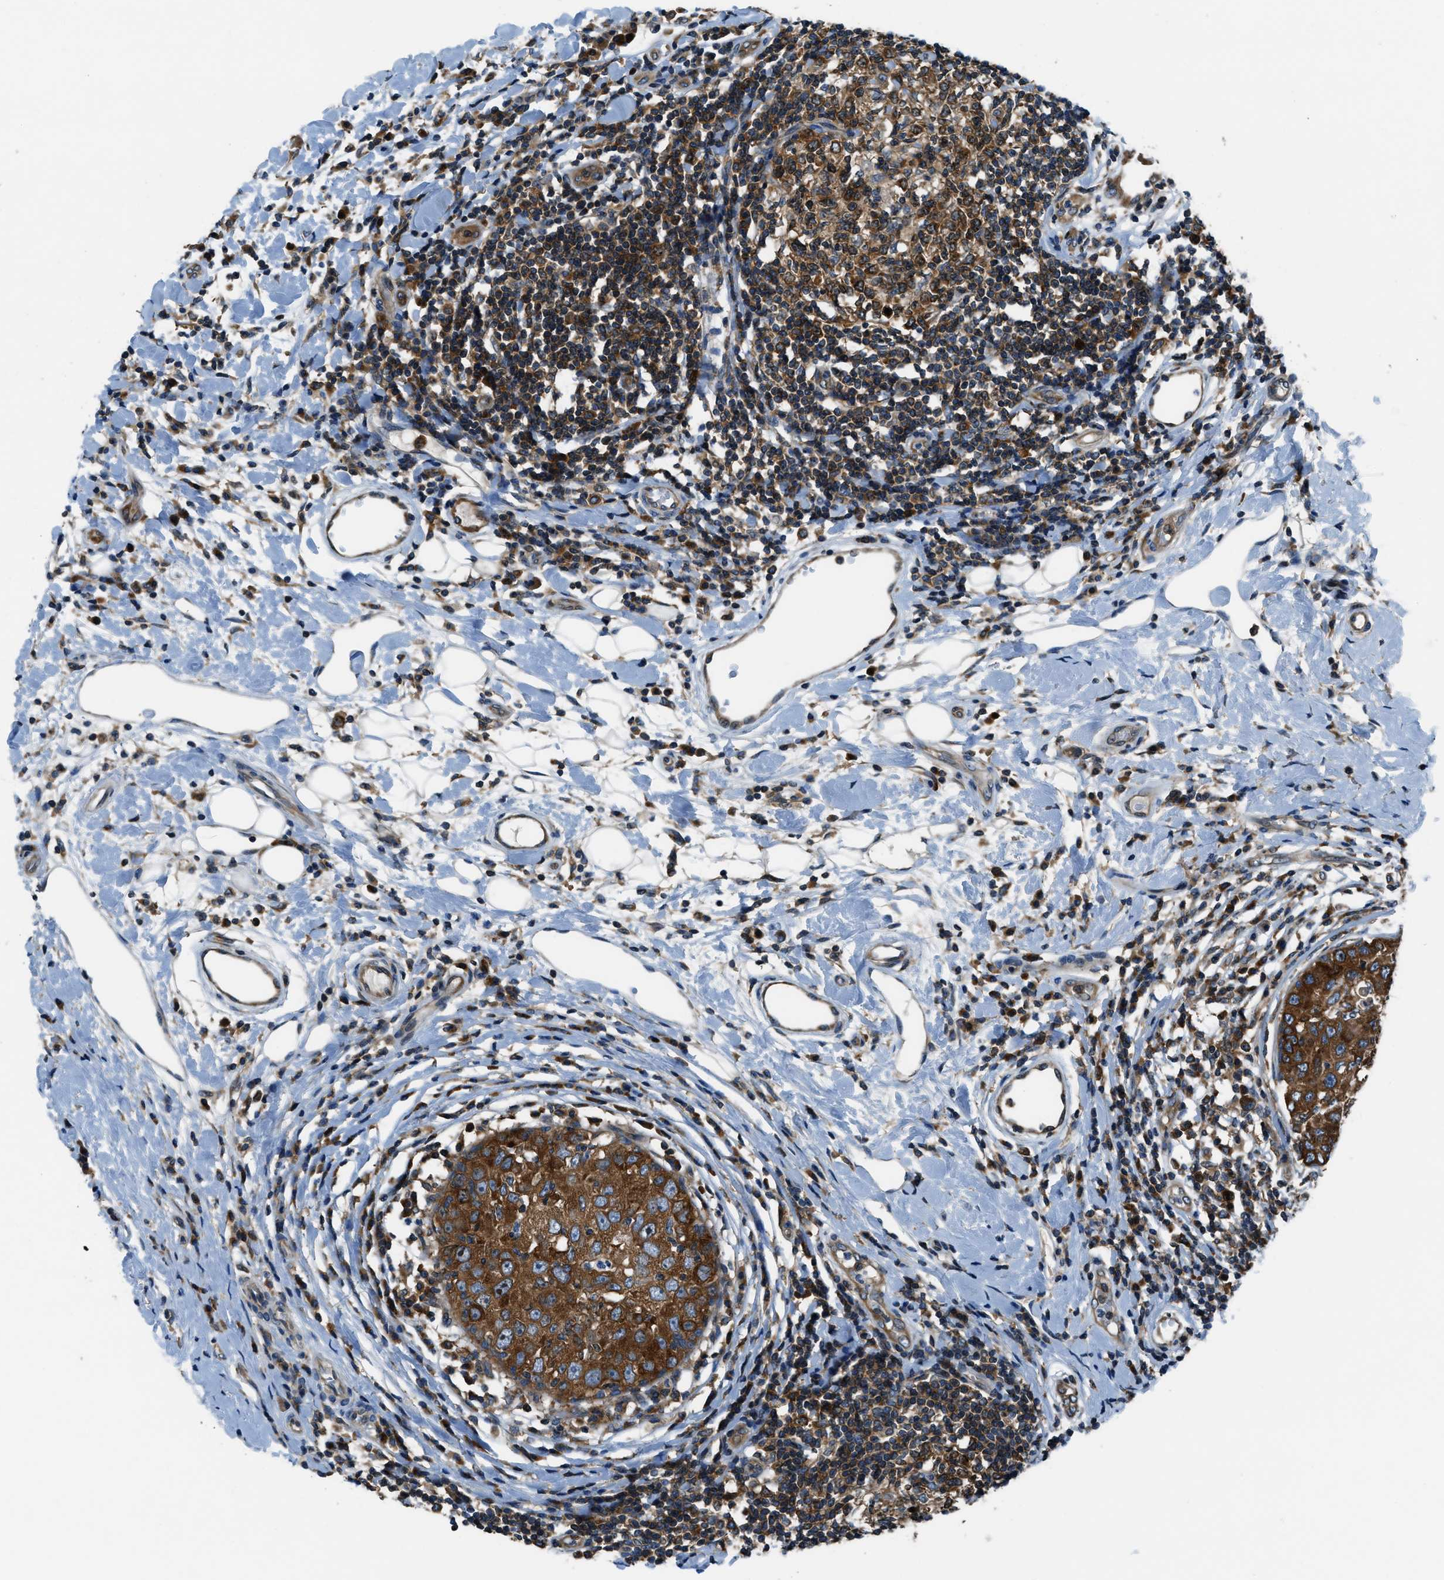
{"staining": {"intensity": "moderate", "quantity": ">75%", "location": "cytoplasmic/membranous"}, "tissue": "breast cancer", "cell_type": "Tumor cells", "image_type": "cancer", "snomed": [{"axis": "morphology", "description": "Duct carcinoma"}, {"axis": "topography", "description": "Breast"}], "caption": "Breast invasive ductal carcinoma stained with DAB immunohistochemistry shows medium levels of moderate cytoplasmic/membranous staining in approximately >75% of tumor cells.", "gene": "ARFGAP2", "patient": {"sex": "female", "age": 27}}